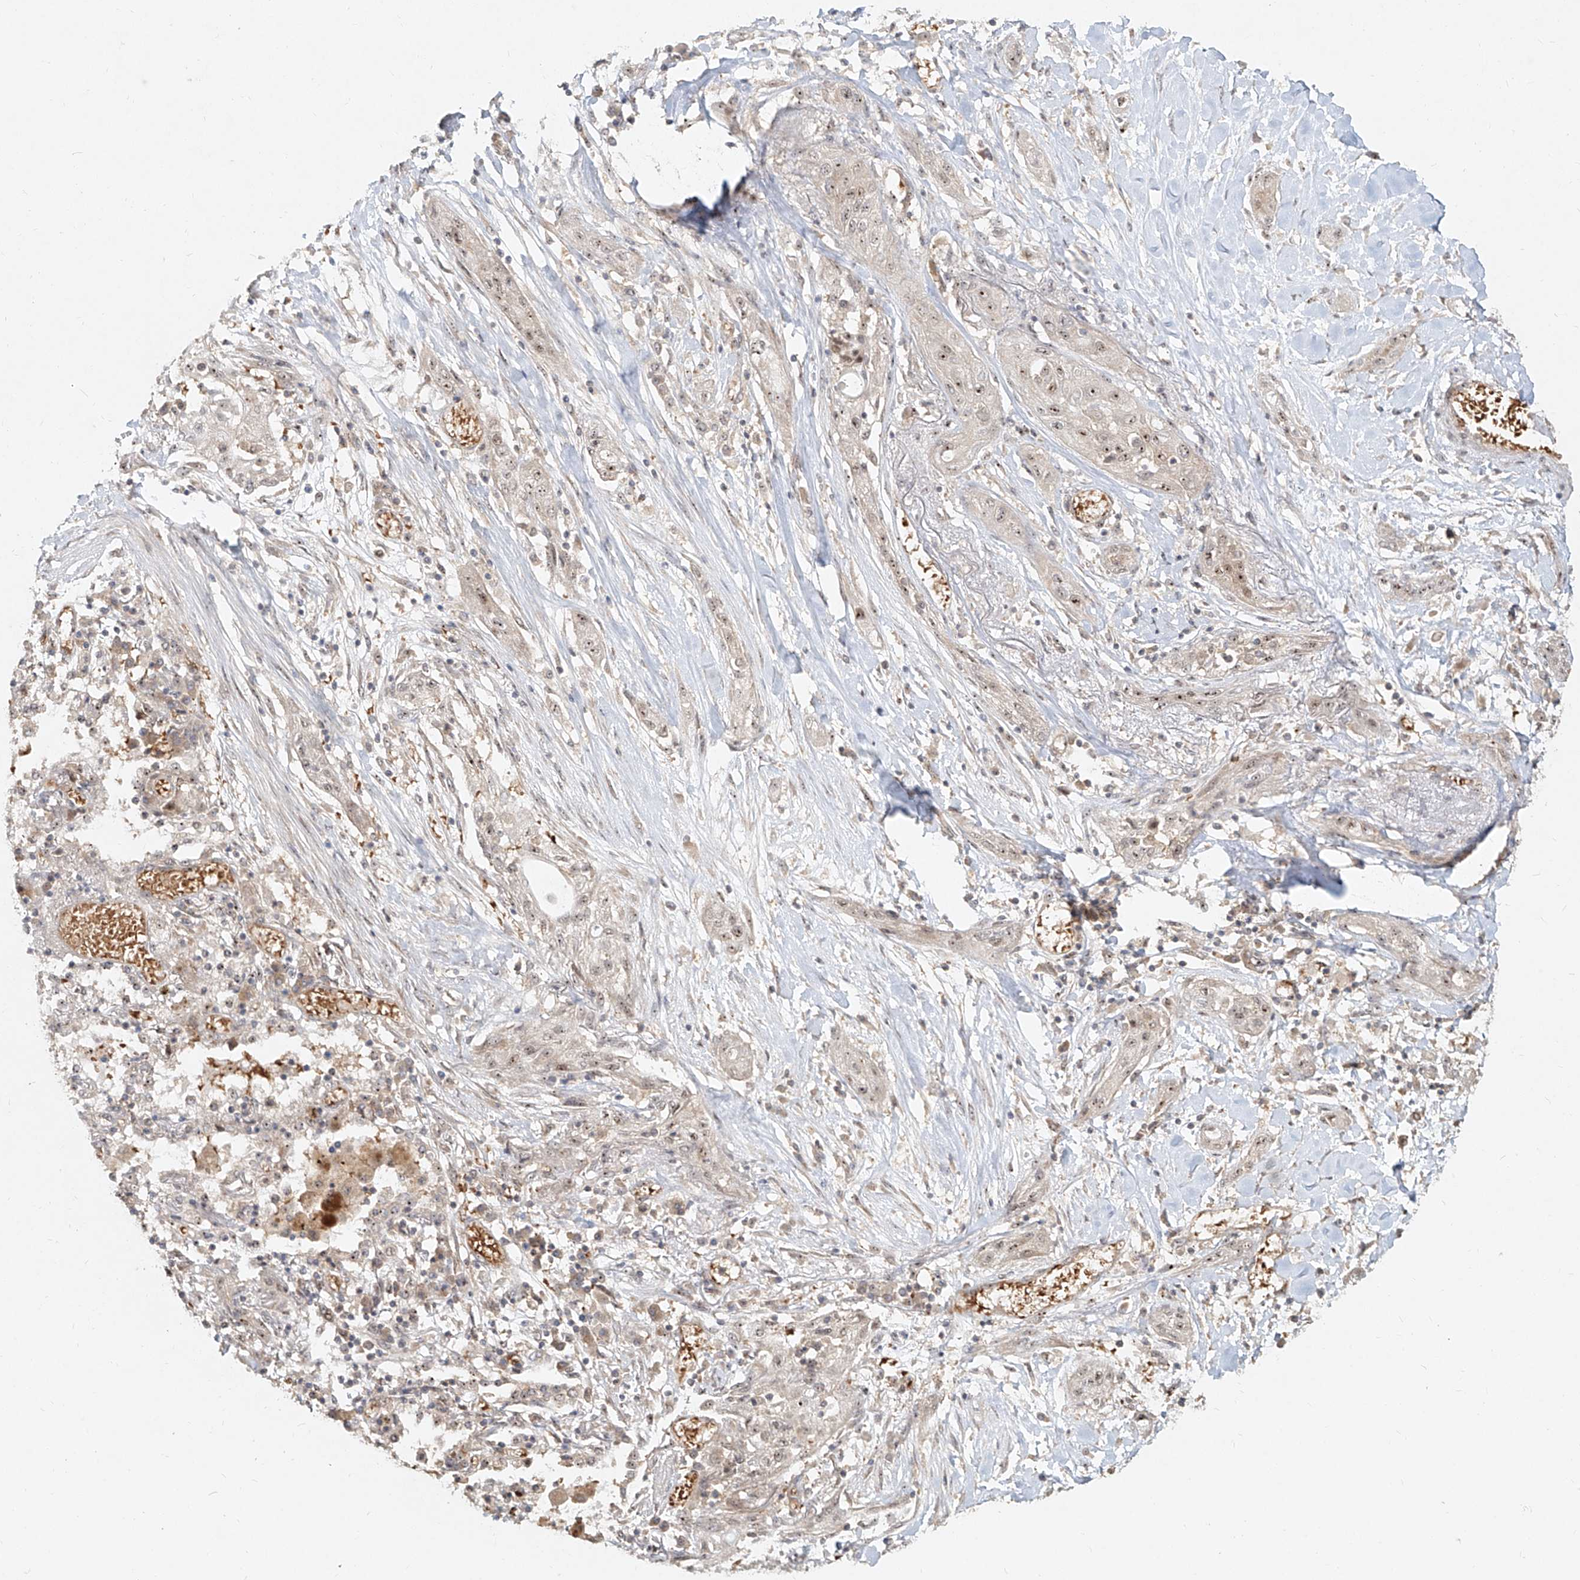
{"staining": {"intensity": "weak", "quantity": ">75%", "location": "nuclear"}, "tissue": "lung cancer", "cell_type": "Tumor cells", "image_type": "cancer", "snomed": [{"axis": "morphology", "description": "Squamous cell carcinoma, NOS"}, {"axis": "topography", "description": "Lung"}], "caption": "IHC image of human lung cancer stained for a protein (brown), which displays low levels of weak nuclear expression in approximately >75% of tumor cells.", "gene": "BYSL", "patient": {"sex": "female", "age": 47}}